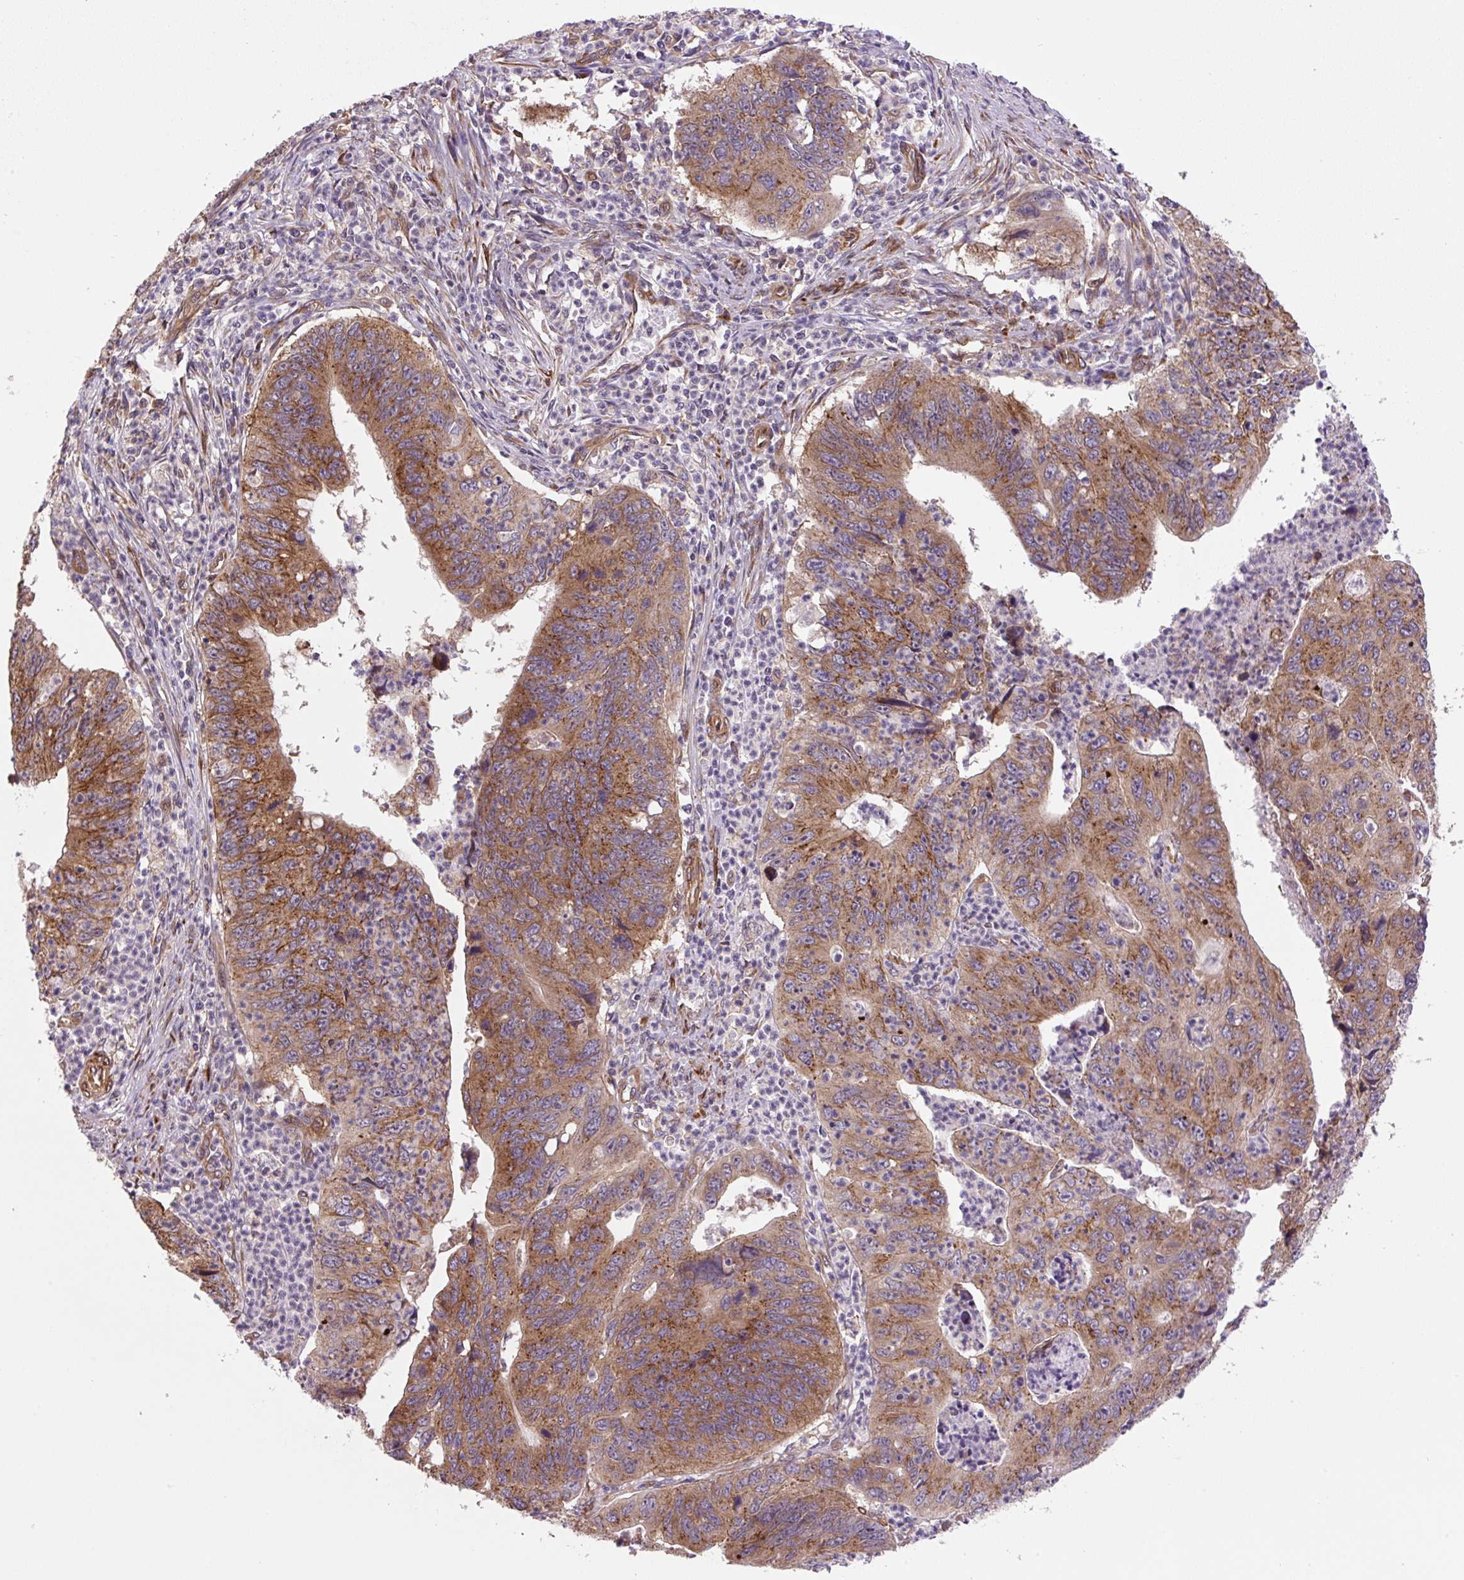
{"staining": {"intensity": "moderate", "quantity": ">75%", "location": "cytoplasmic/membranous"}, "tissue": "stomach cancer", "cell_type": "Tumor cells", "image_type": "cancer", "snomed": [{"axis": "morphology", "description": "Adenocarcinoma, NOS"}, {"axis": "topography", "description": "Stomach"}], "caption": "This histopathology image demonstrates stomach adenocarcinoma stained with immunohistochemistry to label a protein in brown. The cytoplasmic/membranous of tumor cells show moderate positivity for the protein. Nuclei are counter-stained blue.", "gene": "SEPTIN10", "patient": {"sex": "male", "age": 59}}